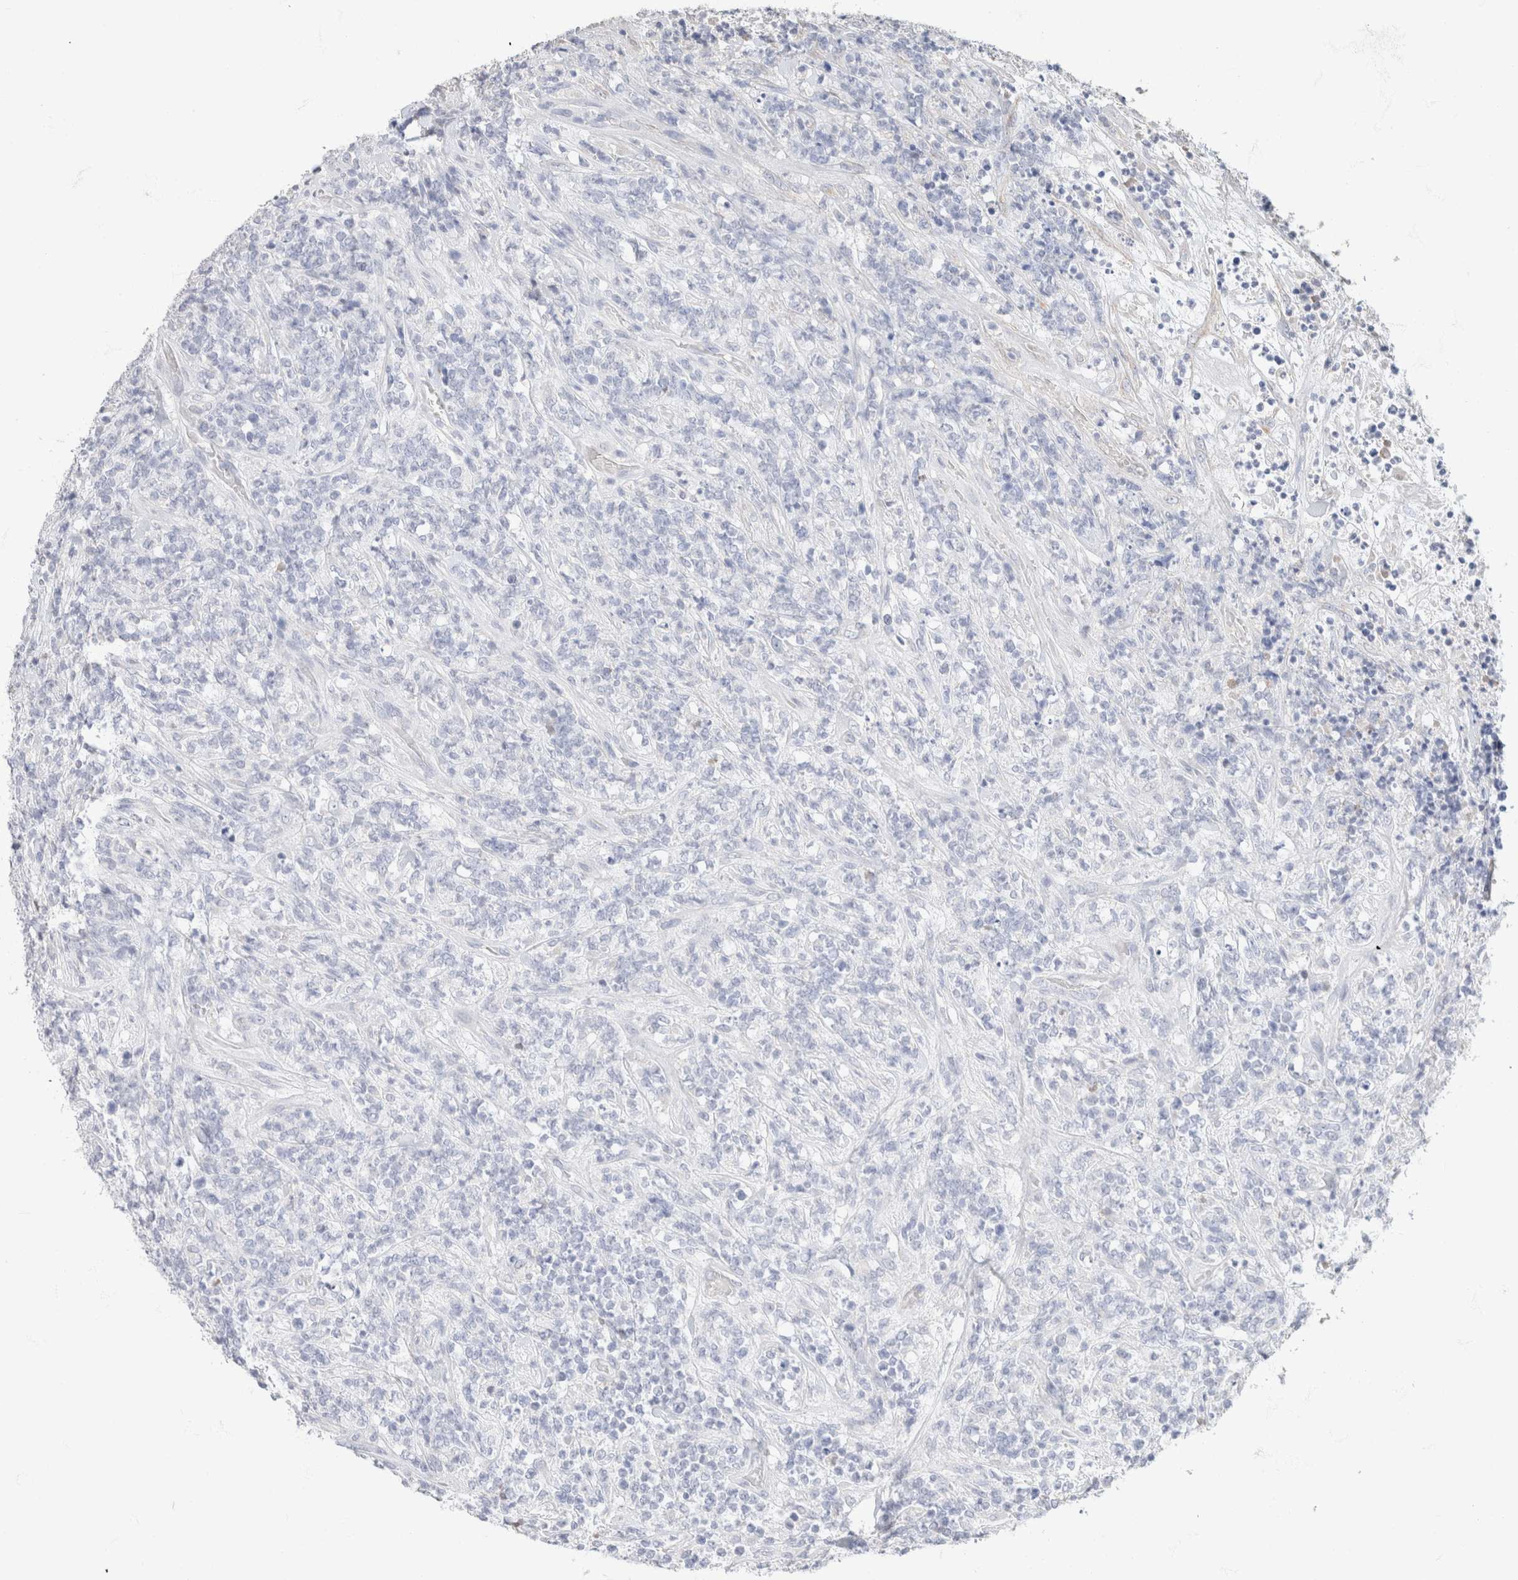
{"staining": {"intensity": "negative", "quantity": "none", "location": "none"}, "tissue": "lymphoma", "cell_type": "Tumor cells", "image_type": "cancer", "snomed": [{"axis": "morphology", "description": "Malignant lymphoma, non-Hodgkin's type, High grade"}, {"axis": "topography", "description": "Soft tissue"}], "caption": "Lymphoma was stained to show a protein in brown. There is no significant staining in tumor cells.", "gene": "CA12", "patient": {"sex": "male", "age": 18}}